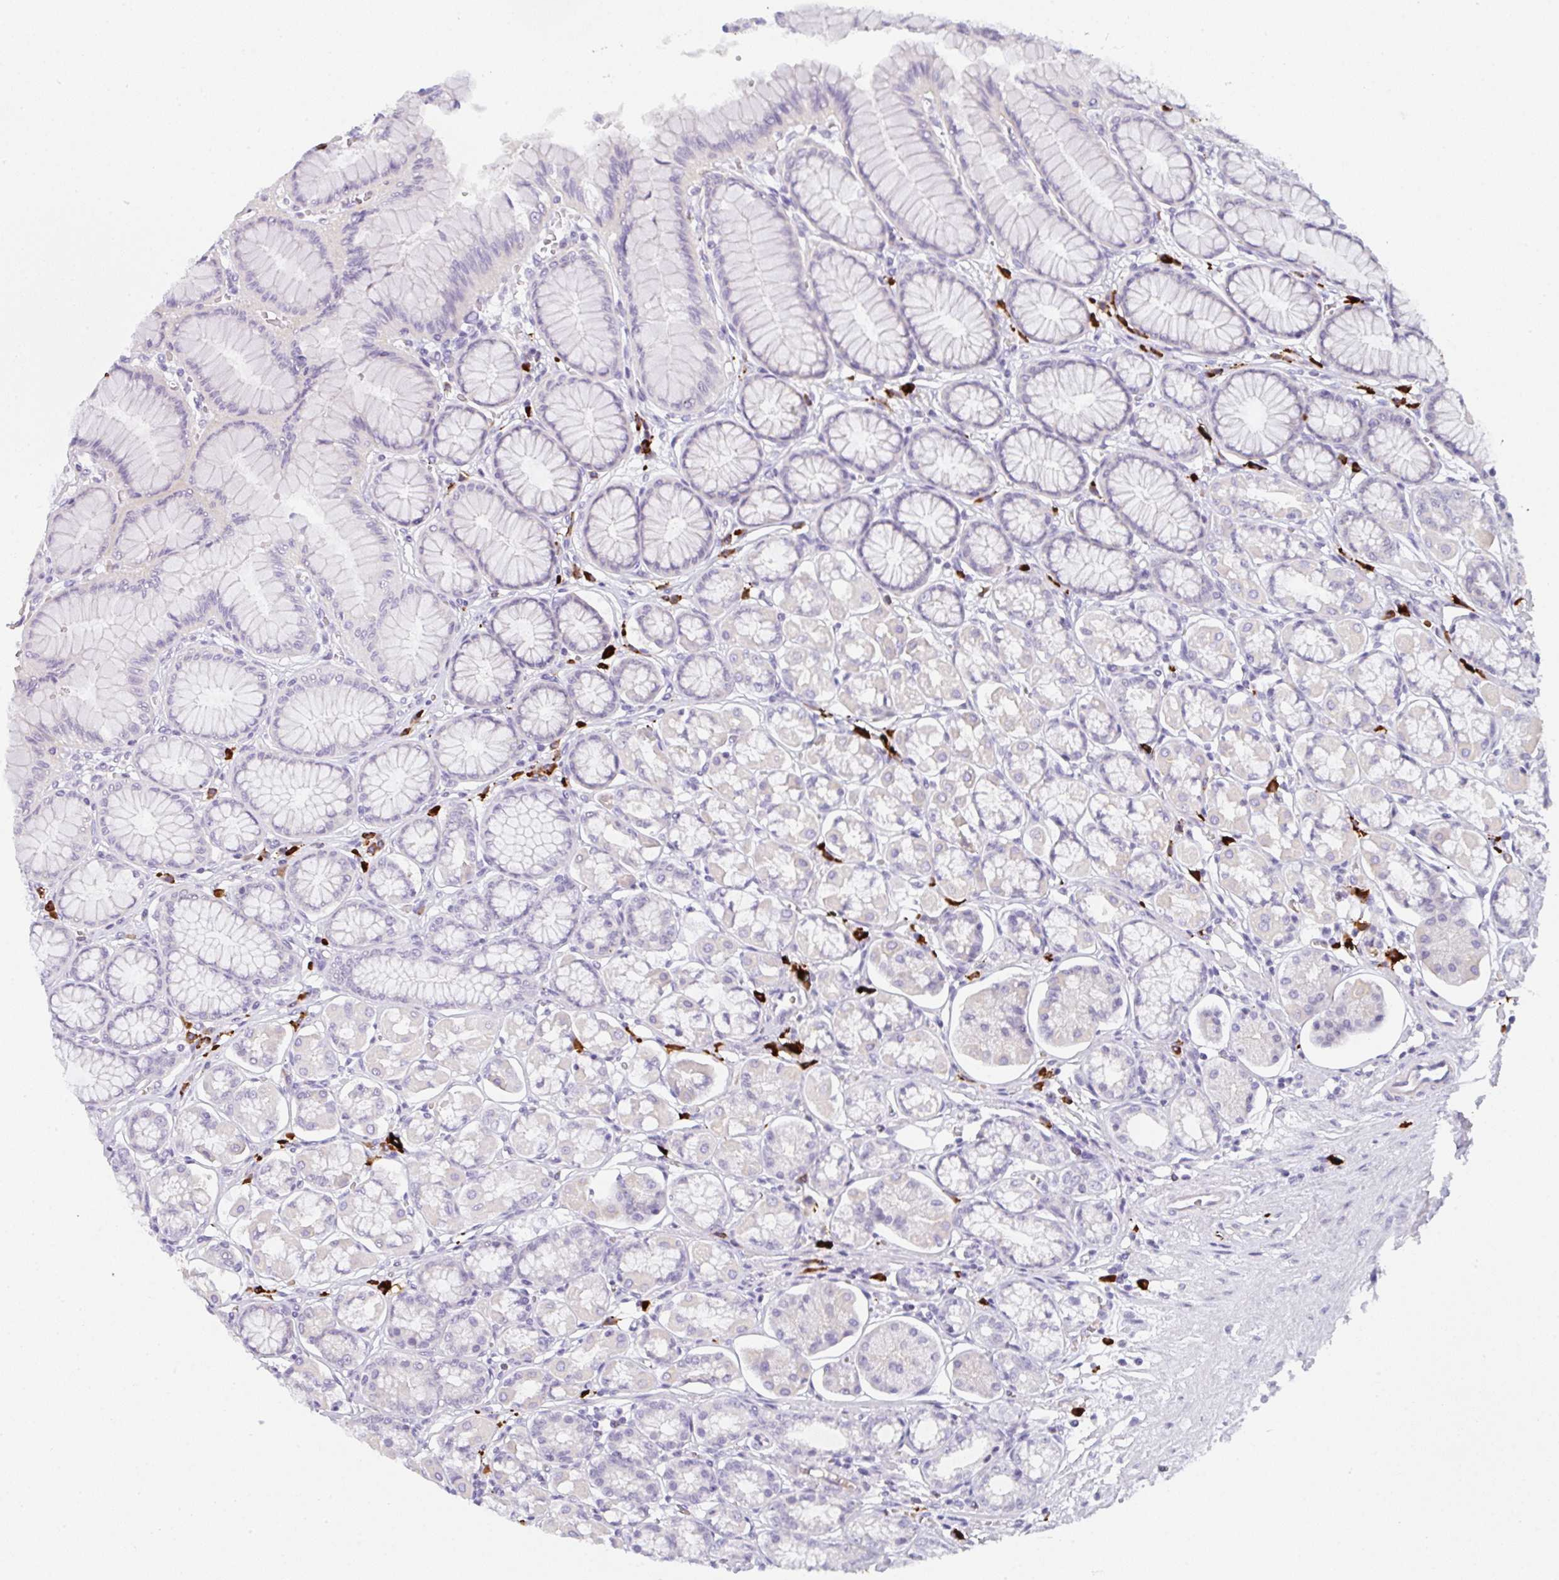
{"staining": {"intensity": "negative", "quantity": "none", "location": "none"}, "tissue": "stomach", "cell_type": "Glandular cells", "image_type": "normal", "snomed": [{"axis": "morphology", "description": "Normal tissue, NOS"}, {"axis": "topography", "description": "Stomach"}, {"axis": "topography", "description": "Stomach, lower"}], "caption": "Immunohistochemical staining of benign human stomach demonstrates no significant expression in glandular cells.", "gene": "CACNA1S", "patient": {"sex": "male", "age": 76}}